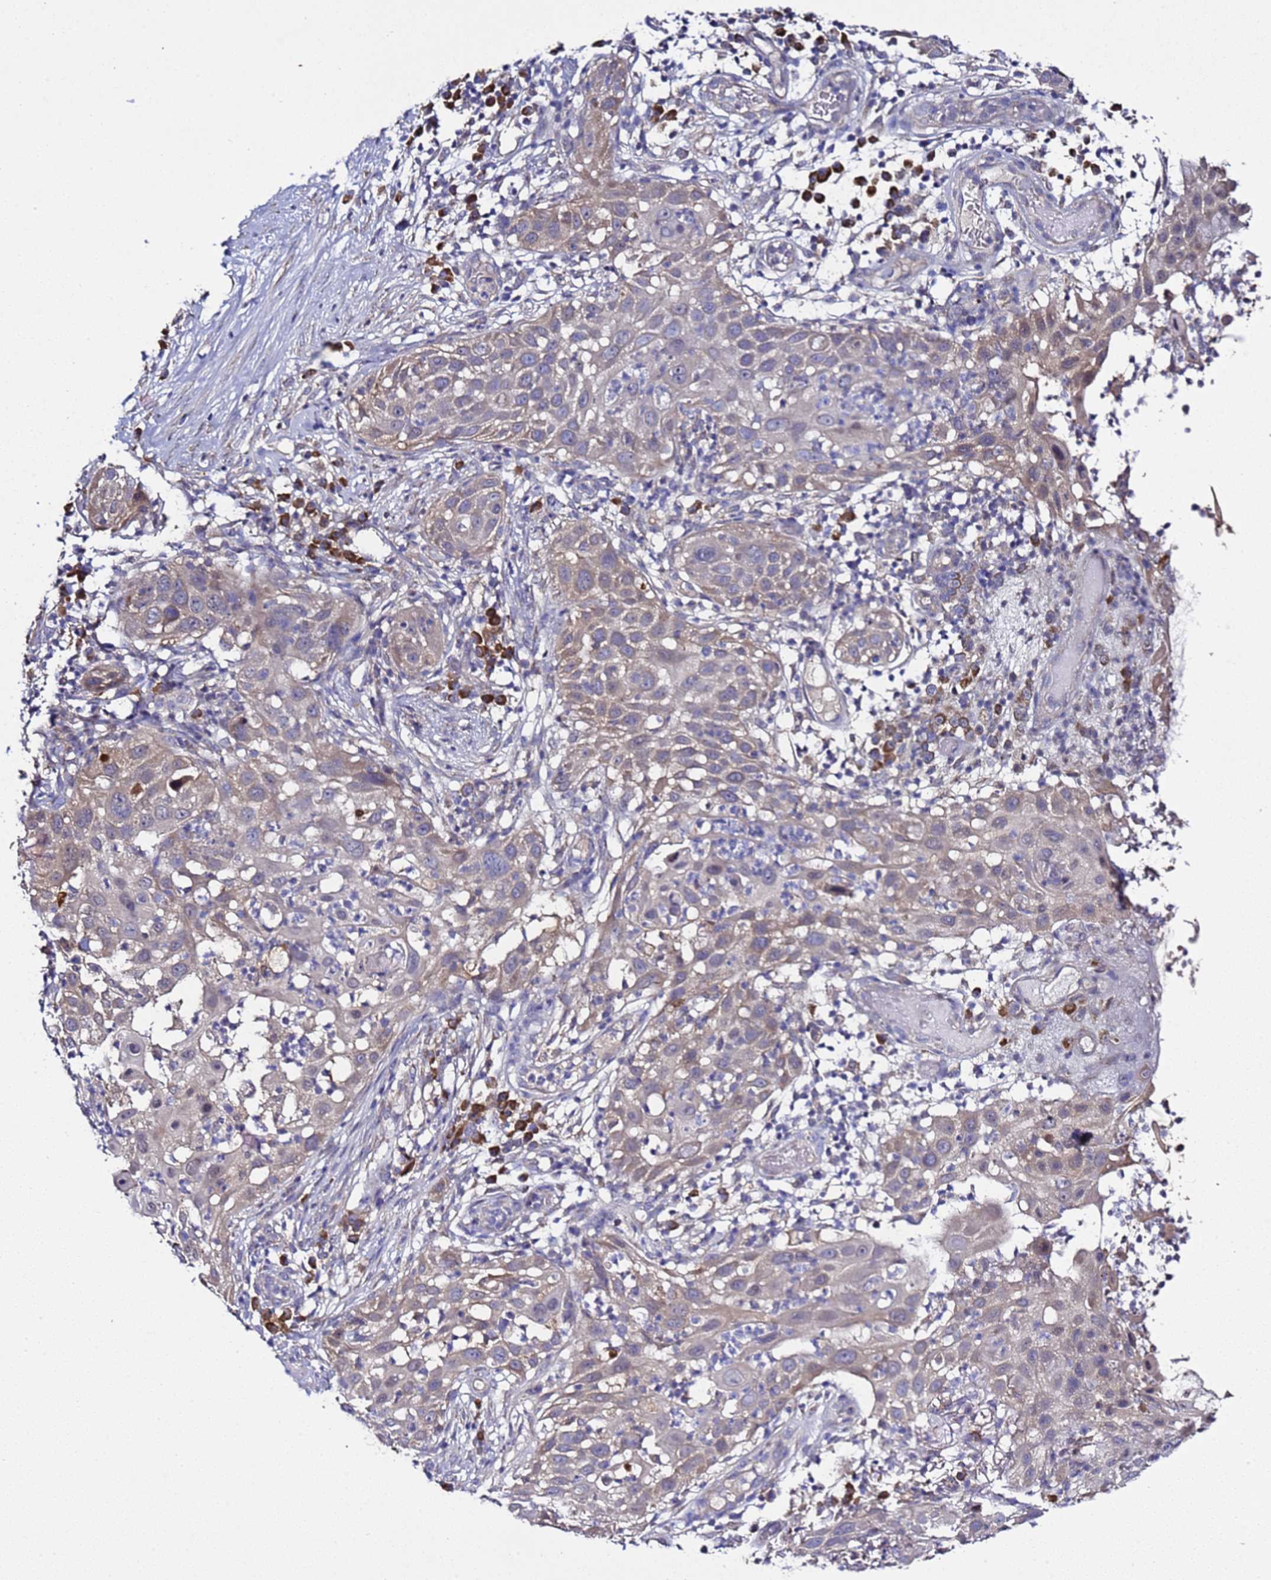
{"staining": {"intensity": "weak", "quantity": "25%-75%", "location": "cytoplasmic/membranous"}, "tissue": "skin cancer", "cell_type": "Tumor cells", "image_type": "cancer", "snomed": [{"axis": "morphology", "description": "Squamous cell carcinoma, NOS"}, {"axis": "topography", "description": "Skin"}], "caption": "Immunohistochemistry (IHC) staining of skin cancer, which displays low levels of weak cytoplasmic/membranous staining in approximately 25%-75% of tumor cells indicating weak cytoplasmic/membranous protein expression. The staining was performed using DAB (3,3'-diaminobenzidine) (brown) for protein detection and nuclei were counterstained in hematoxylin (blue).", "gene": "ALG3", "patient": {"sex": "female", "age": 44}}